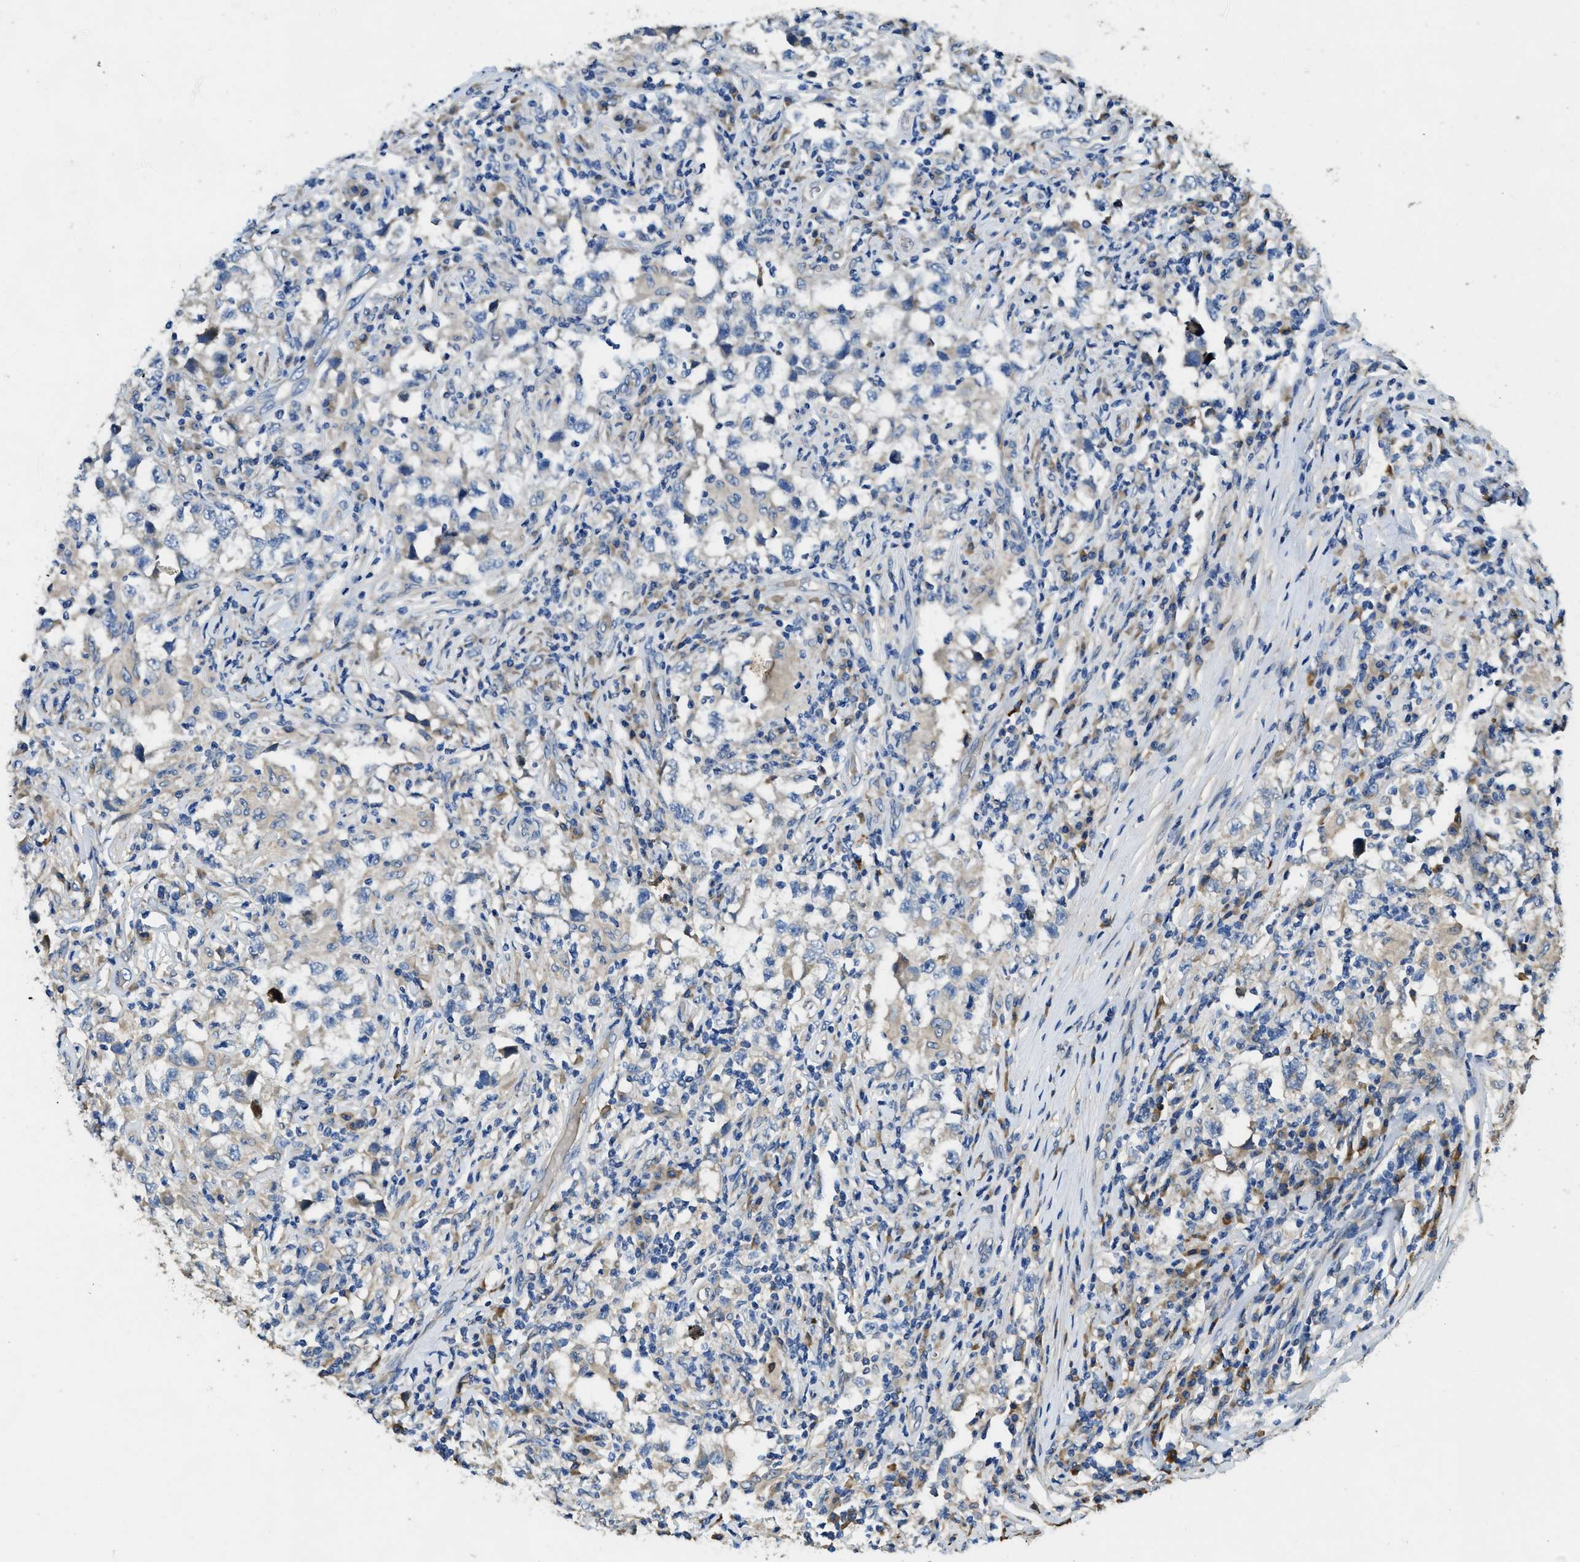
{"staining": {"intensity": "weak", "quantity": "<25%", "location": "cytoplasmic/membranous"}, "tissue": "testis cancer", "cell_type": "Tumor cells", "image_type": "cancer", "snomed": [{"axis": "morphology", "description": "Carcinoma, Embryonal, NOS"}, {"axis": "topography", "description": "Testis"}], "caption": "This is an immunohistochemistry (IHC) histopathology image of human testis cancer (embryonal carcinoma). There is no positivity in tumor cells.", "gene": "RIPK2", "patient": {"sex": "male", "age": 21}}